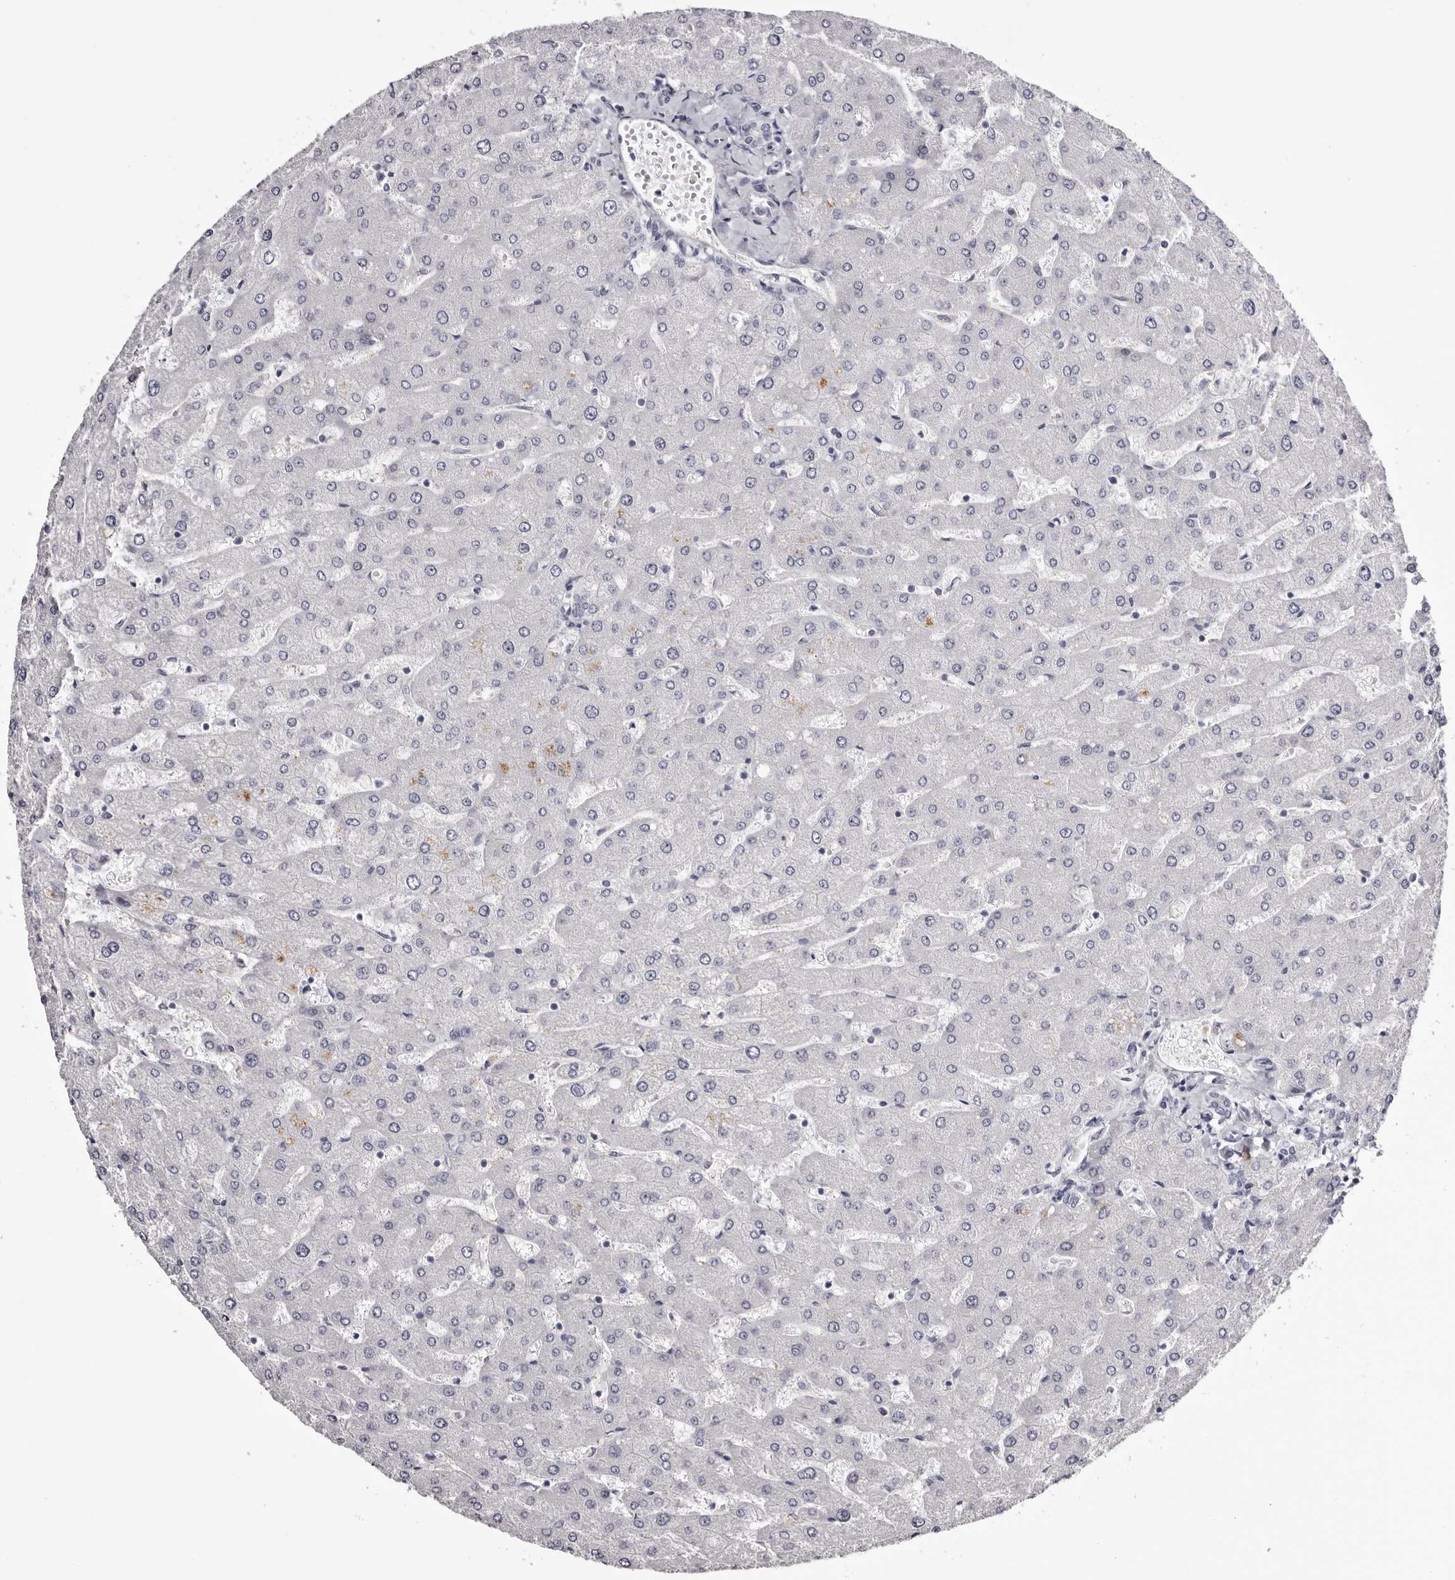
{"staining": {"intensity": "negative", "quantity": "none", "location": "none"}, "tissue": "liver", "cell_type": "Cholangiocytes", "image_type": "normal", "snomed": [{"axis": "morphology", "description": "Normal tissue, NOS"}, {"axis": "topography", "description": "Liver"}], "caption": "IHC micrograph of unremarkable liver: human liver stained with DAB (3,3'-diaminobenzidine) displays no significant protein expression in cholangiocytes. (Stains: DAB immunohistochemistry (IHC) with hematoxylin counter stain, Microscopy: brightfield microscopy at high magnification).", "gene": "CA6", "patient": {"sex": "male", "age": 55}}